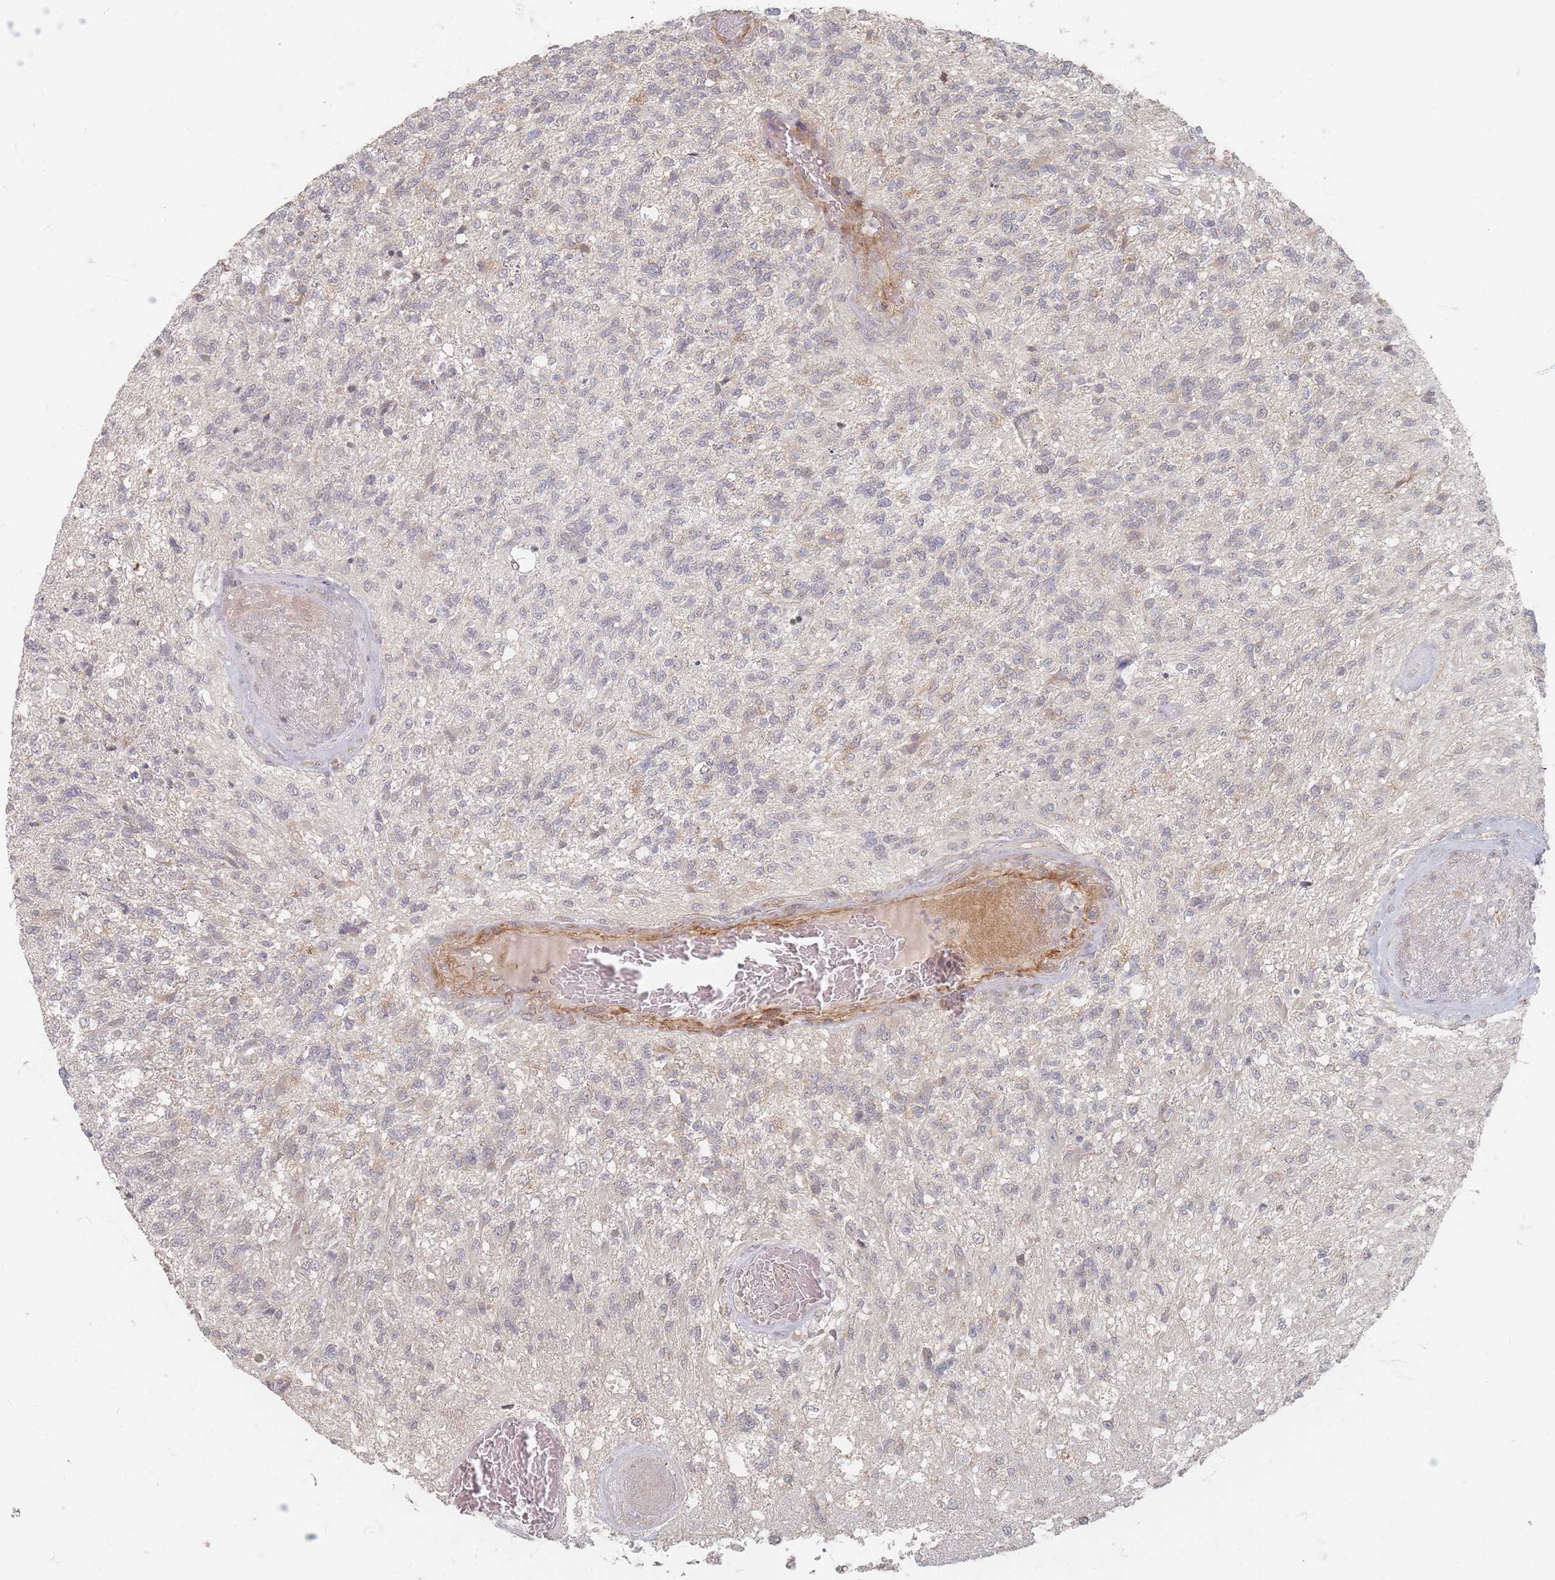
{"staining": {"intensity": "weak", "quantity": "<25%", "location": "cytoplasmic/membranous"}, "tissue": "glioma", "cell_type": "Tumor cells", "image_type": "cancer", "snomed": [{"axis": "morphology", "description": "Glioma, malignant, High grade"}, {"axis": "topography", "description": "Brain"}], "caption": "The immunohistochemistry histopathology image has no significant expression in tumor cells of glioma tissue. (Stains: DAB (3,3'-diaminobenzidine) IHC with hematoxylin counter stain, Microscopy: brightfield microscopy at high magnification).", "gene": "GLE1", "patient": {"sex": "male", "age": 56}}